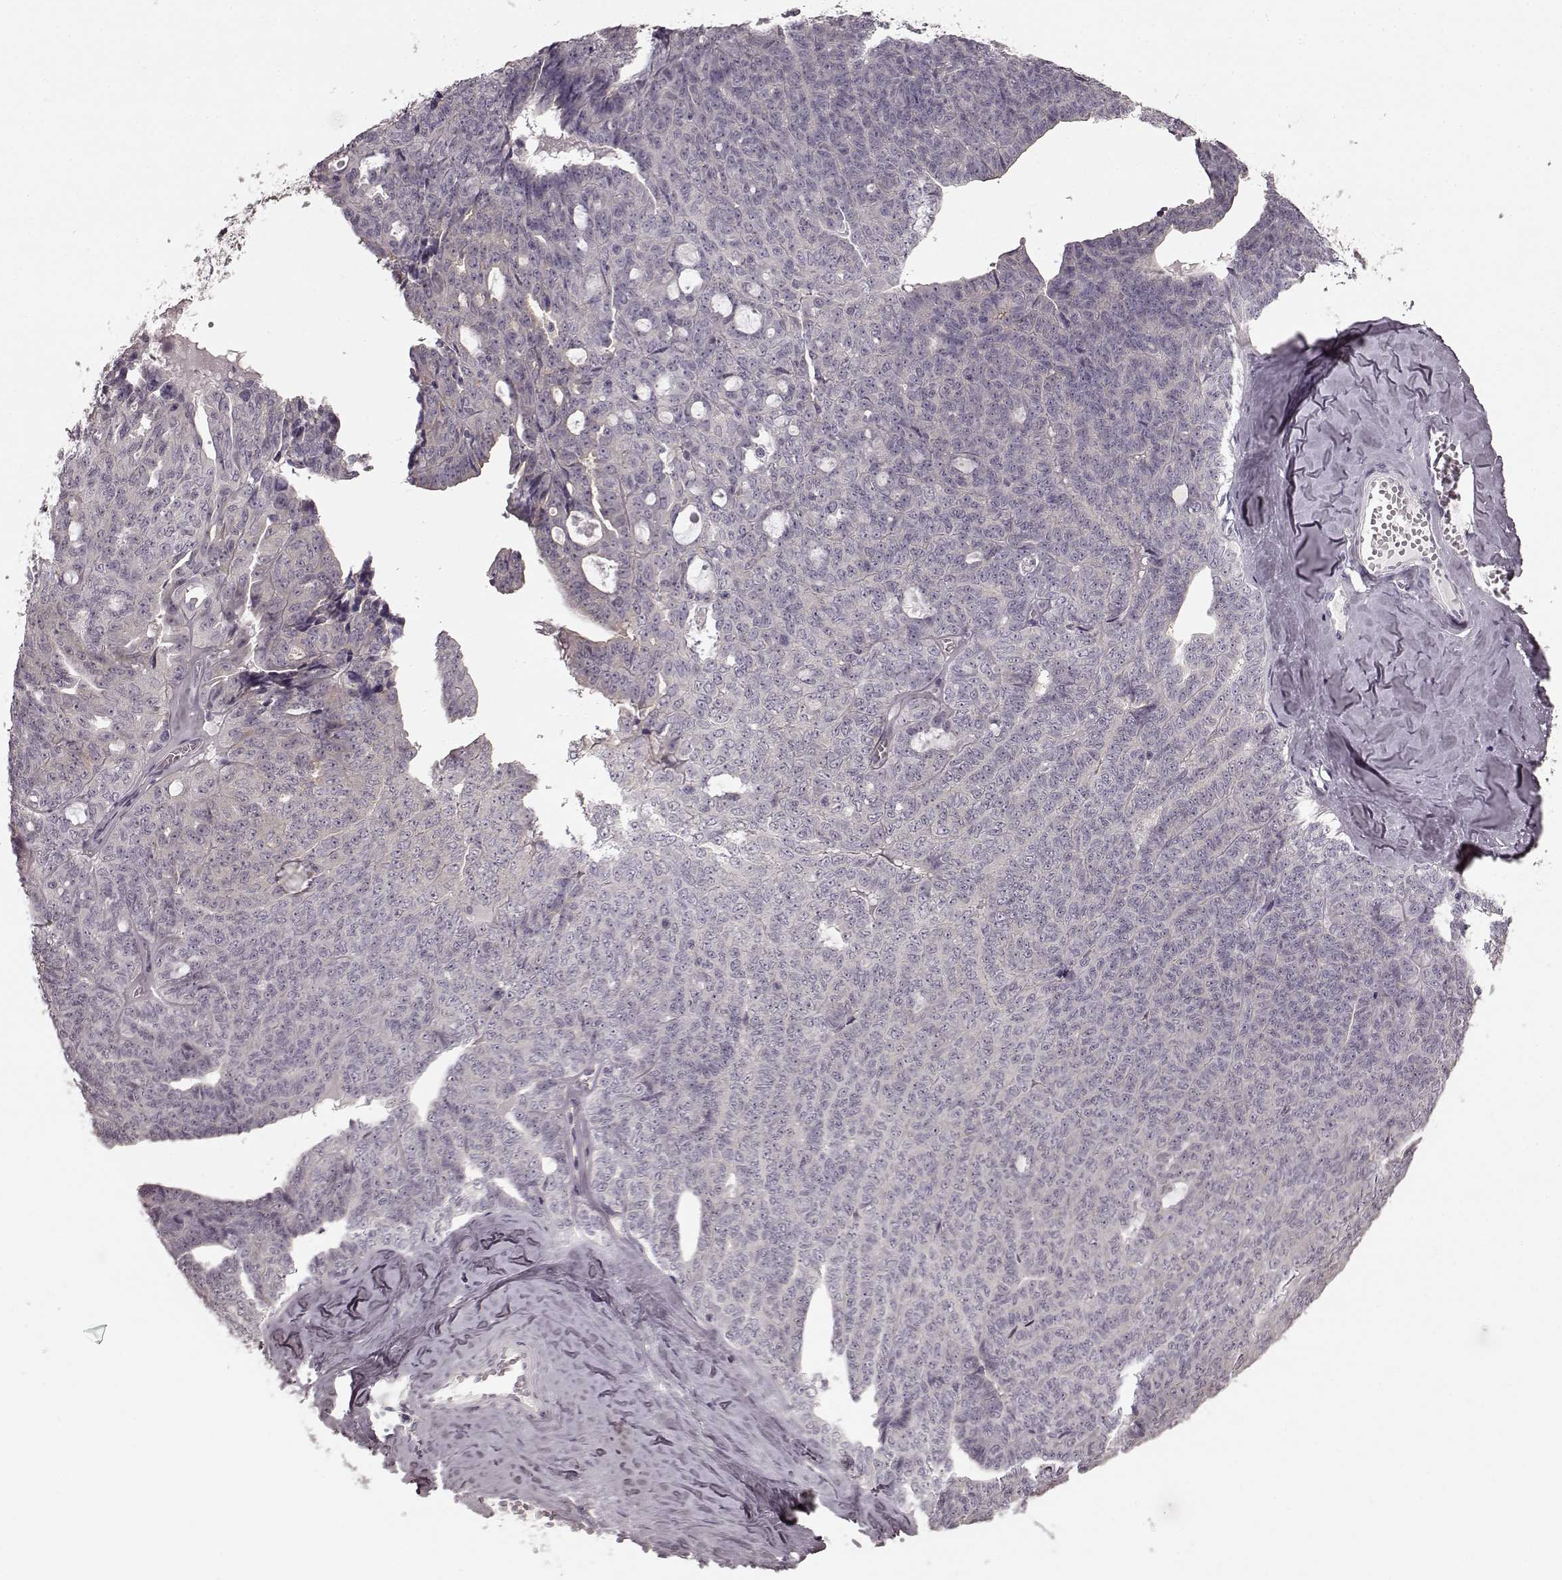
{"staining": {"intensity": "negative", "quantity": "none", "location": "none"}, "tissue": "ovarian cancer", "cell_type": "Tumor cells", "image_type": "cancer", "snomed": [{"axis": "morphology", "description": "Cystadenocarcinoma, serous, NOS"}, {"axis": "topography", "description": "Ovary"}], "caption": "Immunohistochemical staining of human ovarian cancer demonstrates no significant positivity in tumor cells.", "gene": "PRKCE", "patient": {"sex": "female", "age": 71}}